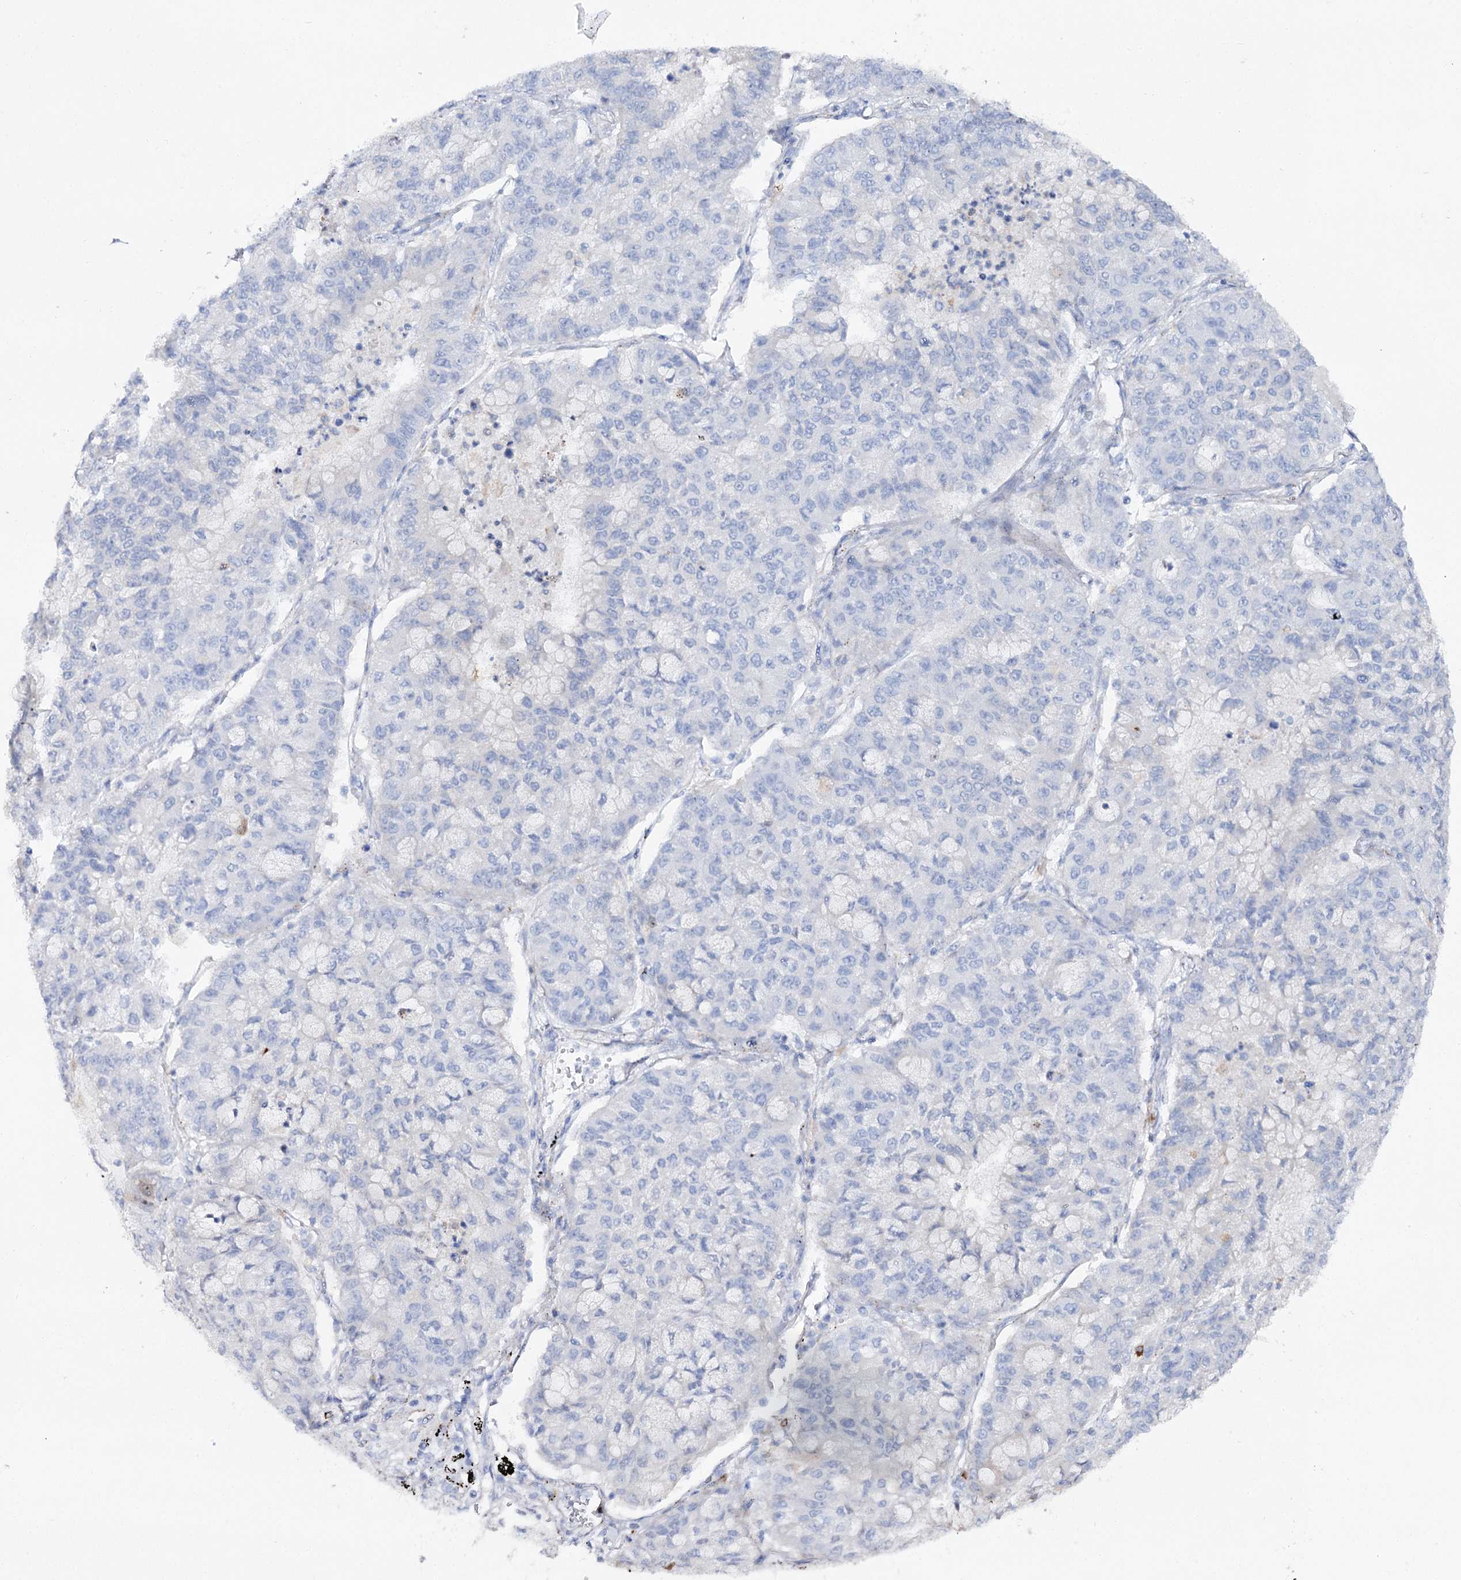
{"staining": {"intensity": "negative", "quantity": "none", "location": "none"}, "tissue": "lung cancer", "cell_type": "Tumor cells", "image_type": "cancer", "snomed": [{"axis": "morphology", "description": "Squamous cell carcinoma, NOS"}, {"axis": "topography", "description": "Lung"}], "caption": "Immunohistochemical staining of lung squamous cell carcinoma shows no significant positivity in tumor cells.", "gene": "SLC3A1", "patient": {"sex": "male", "age": 74}}